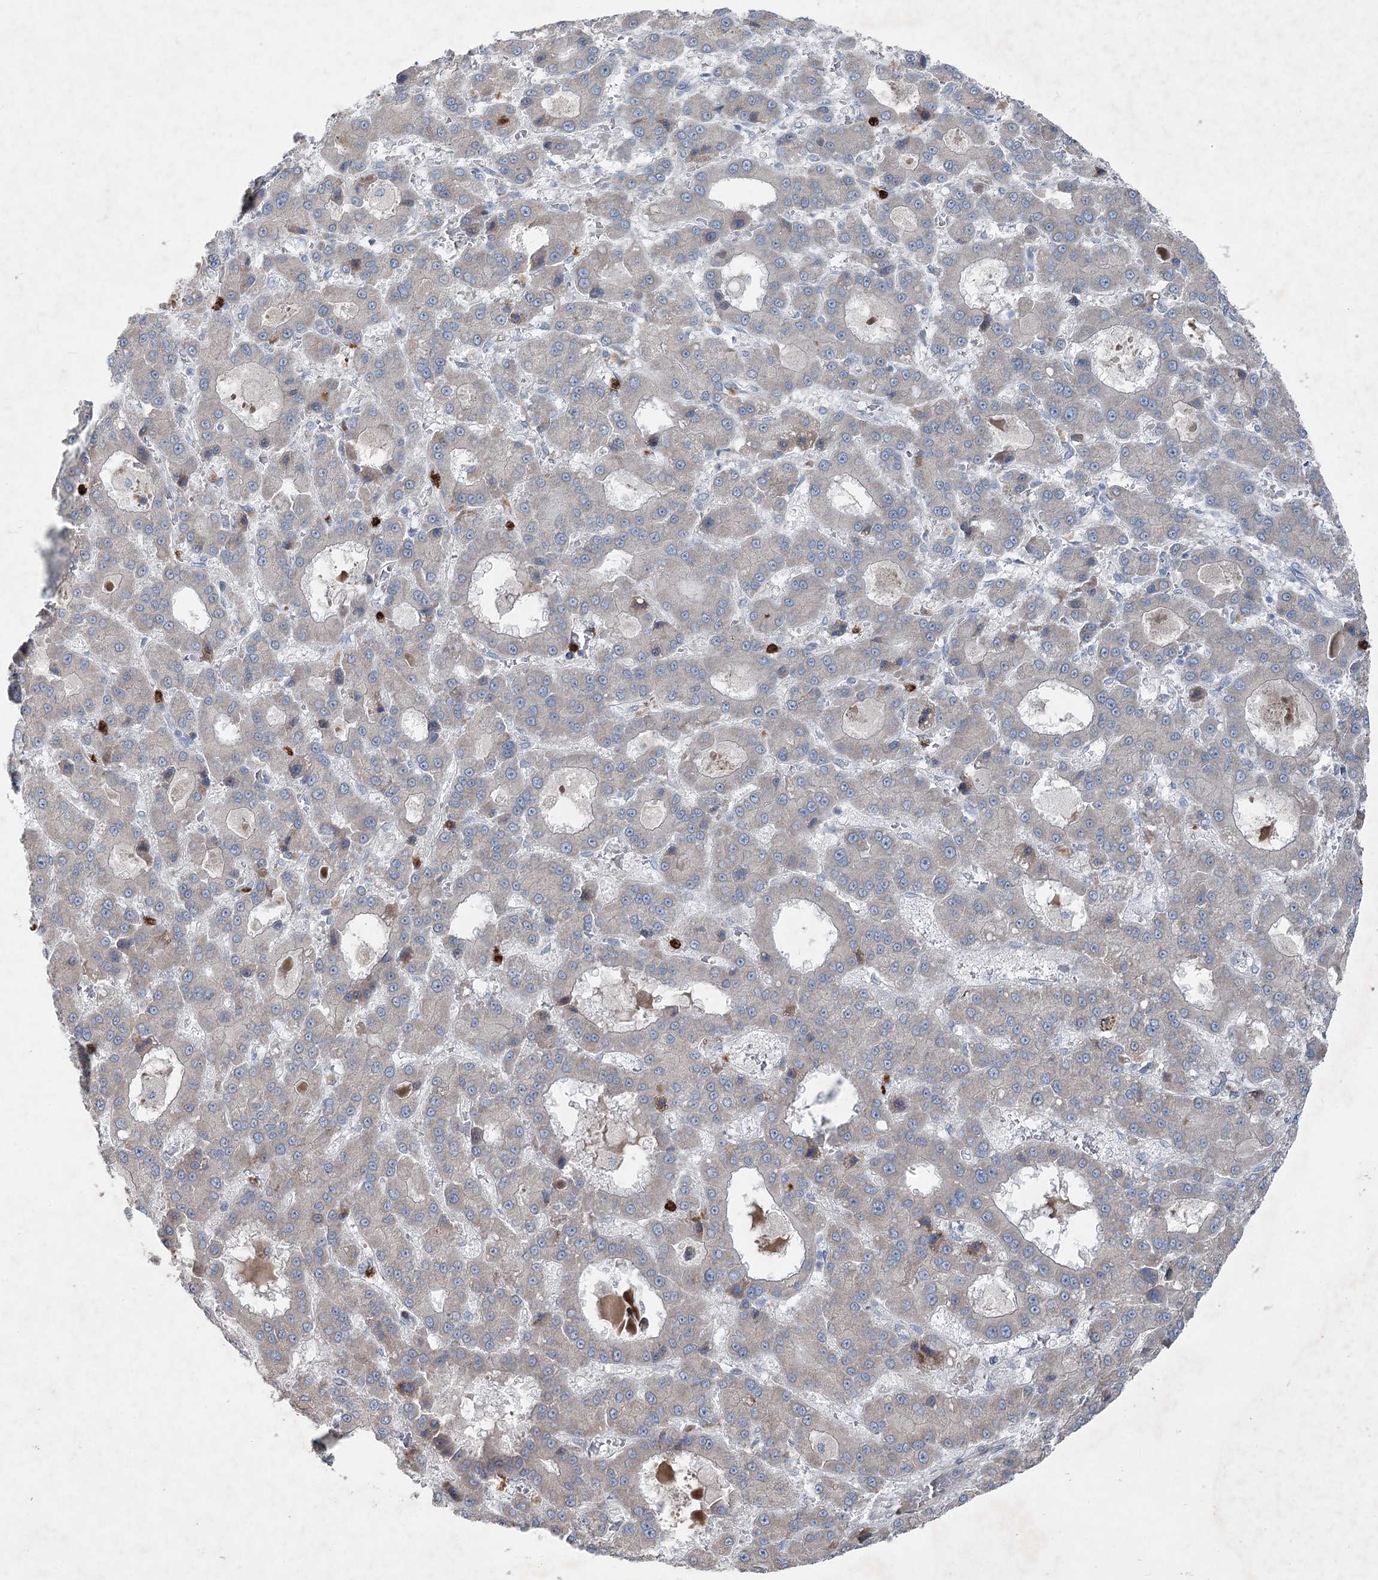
{"staining": {"intensity": "negative", "quantity": "none", "location": "none"}, "tissue": "liver cancer", "cell_type": "Tumor cells", "image_type": "cancer", "snomed": [{"axis": "morphology", "description": "Carcinoma, Hepatocellular, NOS"}, {"axis": "topography", "description": "Liver"}], "caption": "The image demonstrates no significant positivity in tumor cells of liver cancer (hepatocellular carcinoma).", "gene": "PLA2G12A", "patient": {"sex": "male", "age": 70}}